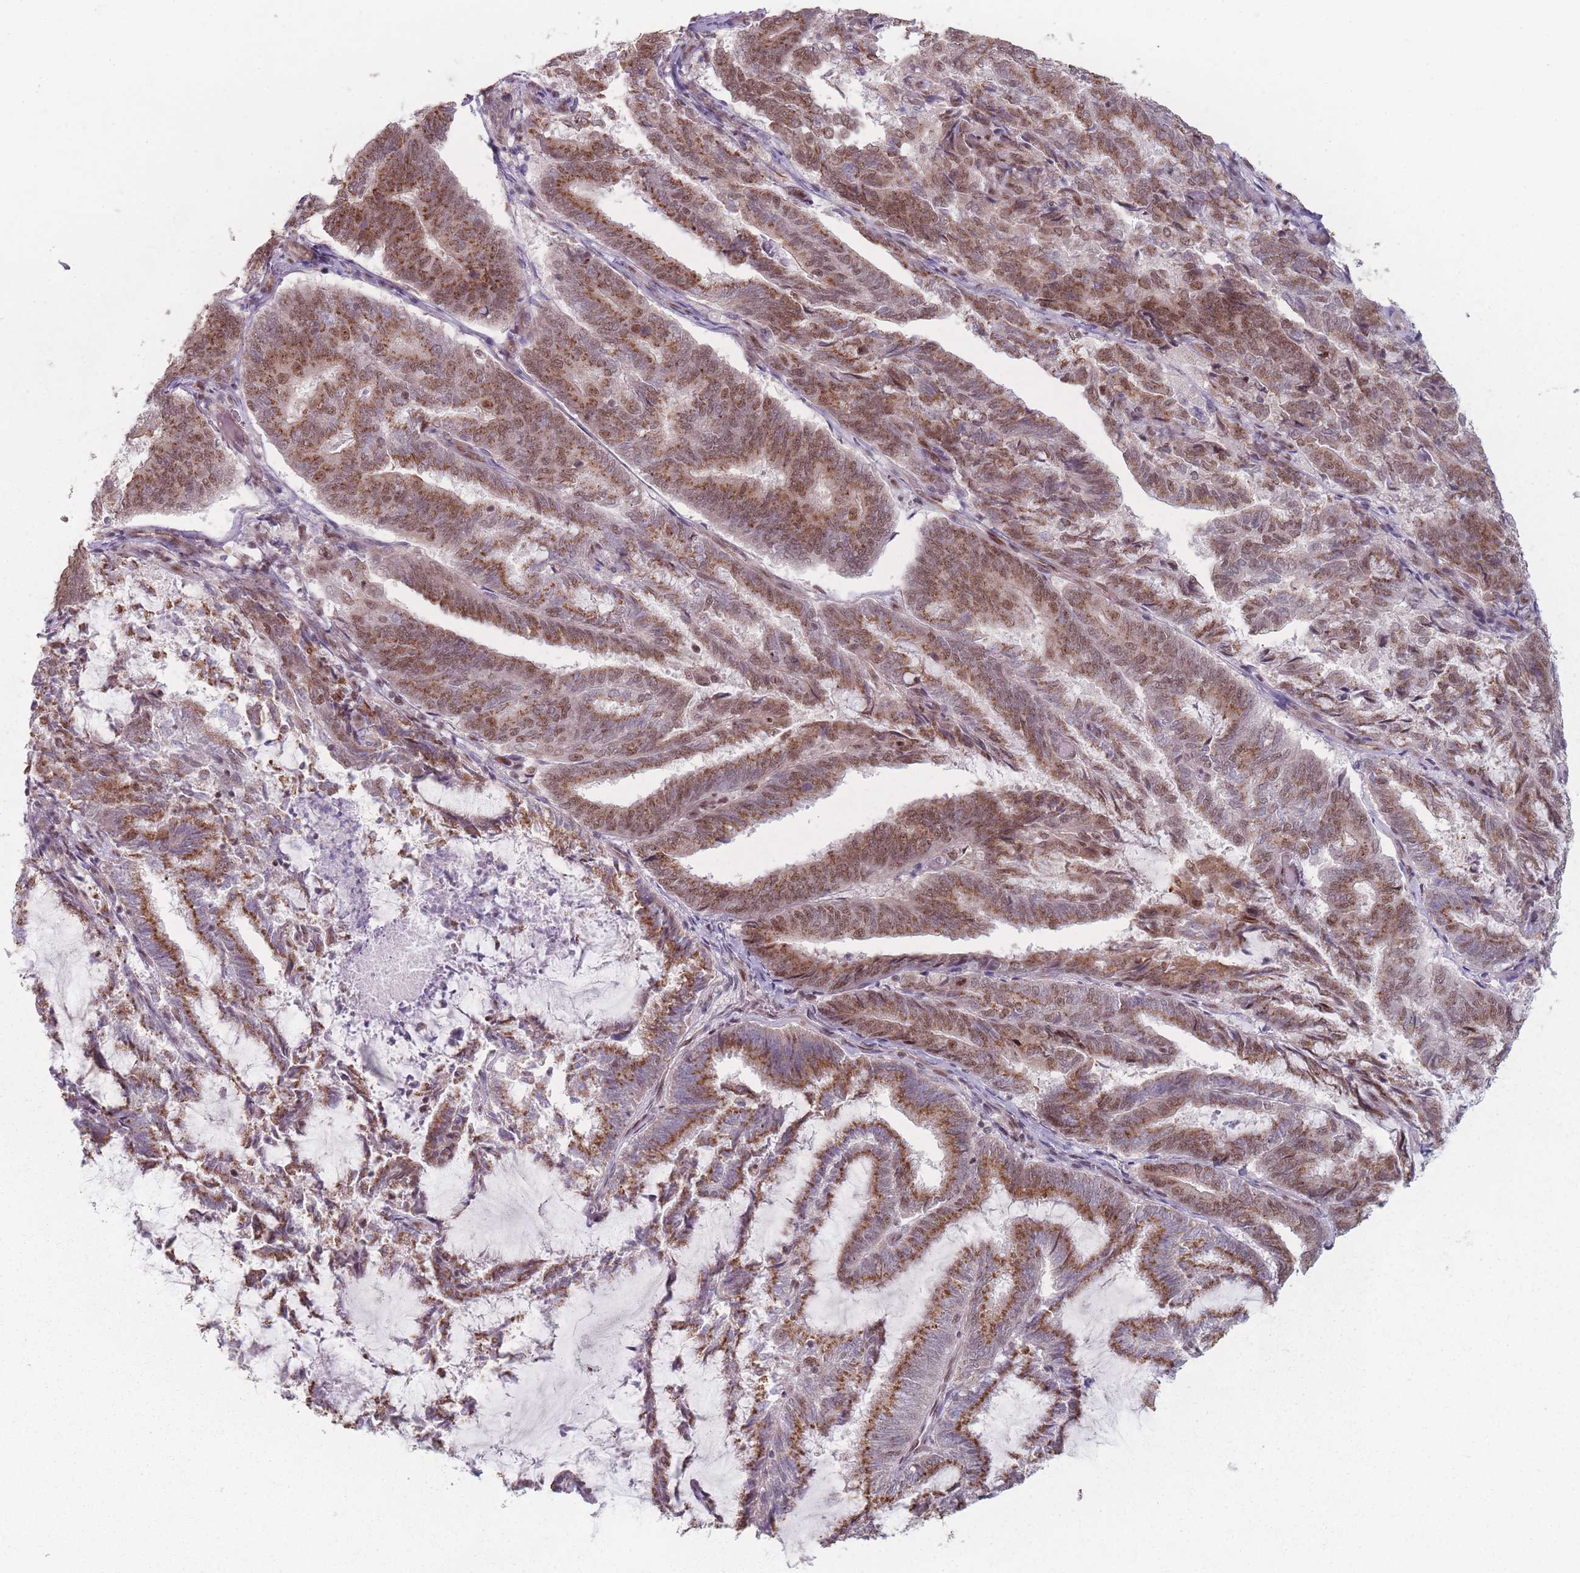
{"staining": {"intensity": "strong", "quantity": ">75%", "location": "cytoplasmic/membranous,nuclear"}, "tissue": "endometrial cancer", "cell_type": "Tumor cells", "image_type": "cancer", "snomed": [{"axis": "morphology", "description": "Adenocarcinoma, NOS"}, {"axis": "topography", "description": "Endometrium"}], "caption": "IHC image of endometrial adenocarcinoma stained for a protein (brown), which displays high levels of strong cytoplasmic/membranous and nuclear positivity in about >75% of tumor cells.", "gene": "ZC3H14", "patient": {"sex": "female", "age": 80}}